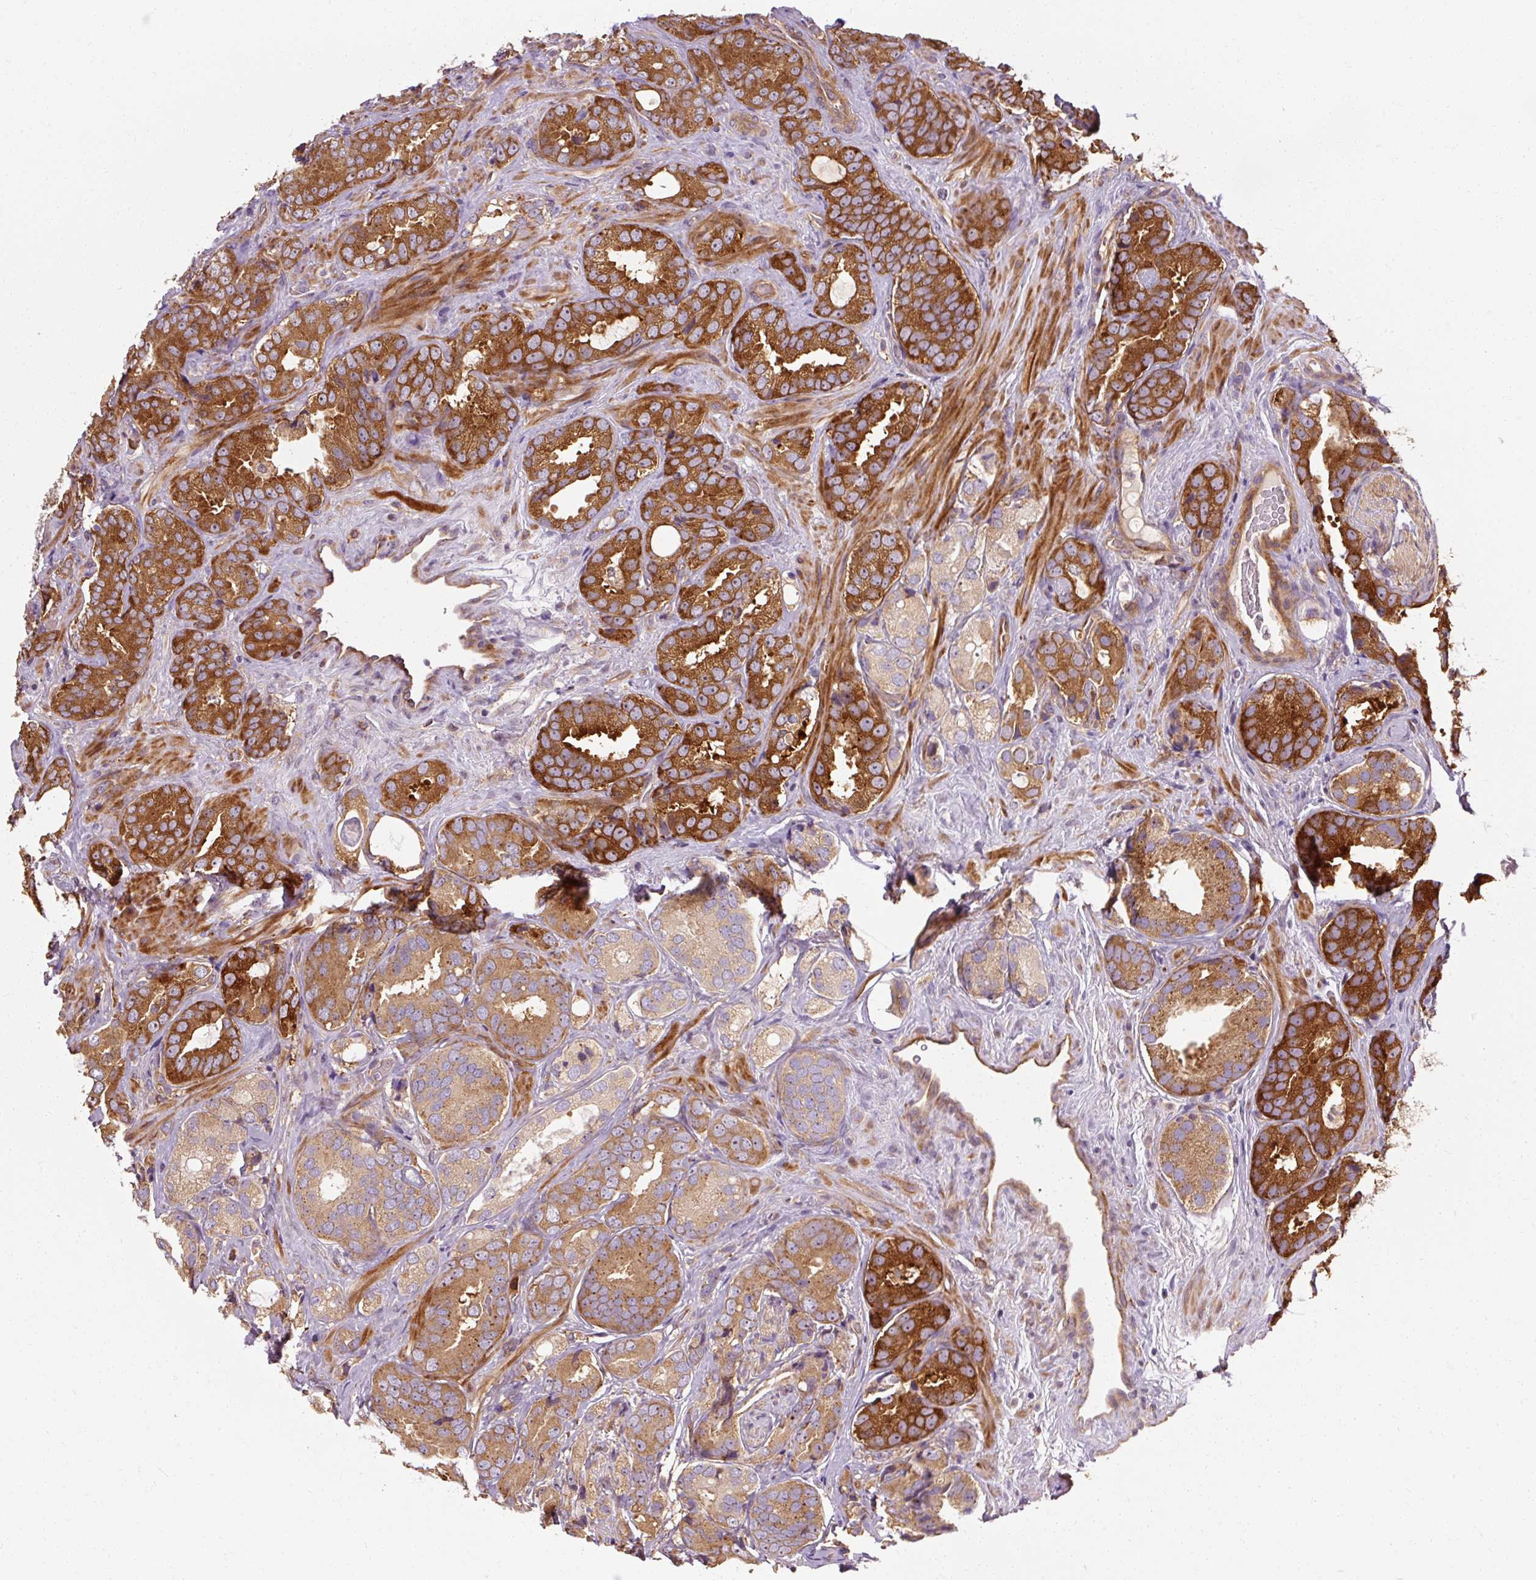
{"staining": {"intensity": "strong", "quantity": ">75%", "location": "cytoplasmic/membranous"}, "tissue": "prostate cancer", "cell_type": "Tumor cells", "image_type": "cancer", "snomed": [{"axis": "morphology", "description": "Adenocarcinoma, High grade"}, {"axis": "topography", "description": "Prostate"}], "caption": "The micrograph demonstrates staining of prostate cancer (adenocarcinoma (high-grade)), revealing strong cytoplasmic/membranous protein expression (brown color) within tumor cells.", "gene": "TBC1D4", "patient": {"sex": "male", "age": 71}}